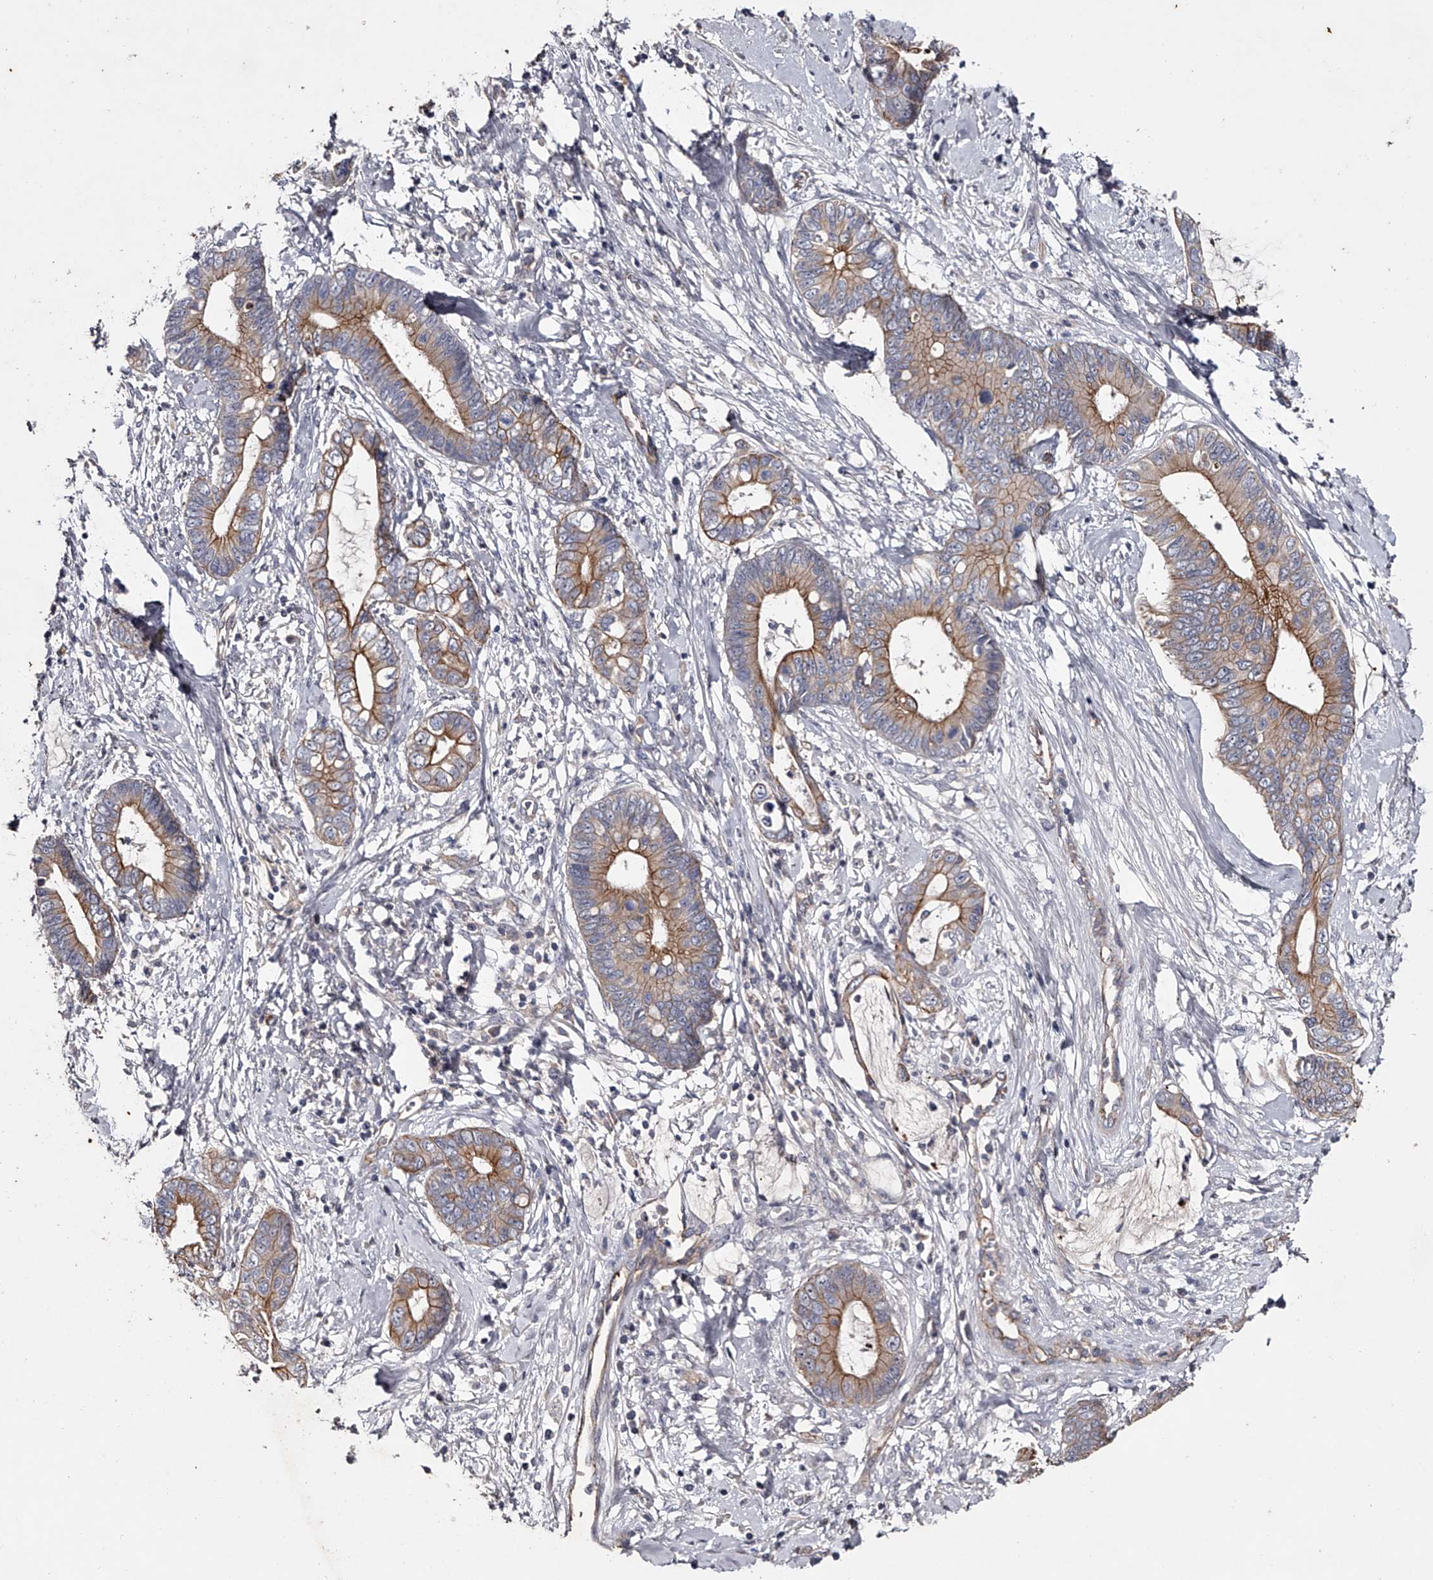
{"staining": {"intensity": "moderate", "quantity": ">75%", "location": "cytoplasmic/membranous"}, "tissue": "cervical cancer", "cell_type": "Tumor cells", "image_type": "cancer", "snomed": [{"axis": "morphology", "description": "Adenocarcinoma, NOS"}, {"axis": "topography", "description": "Cervix"}], "caption": "Tumor cells display moderate cytoplasmic/membranous expression in about >75% of cells in adenocarcinoma (cervical).", "gene": "MDN1", "patient": {"sex": "female", "age": 44}}